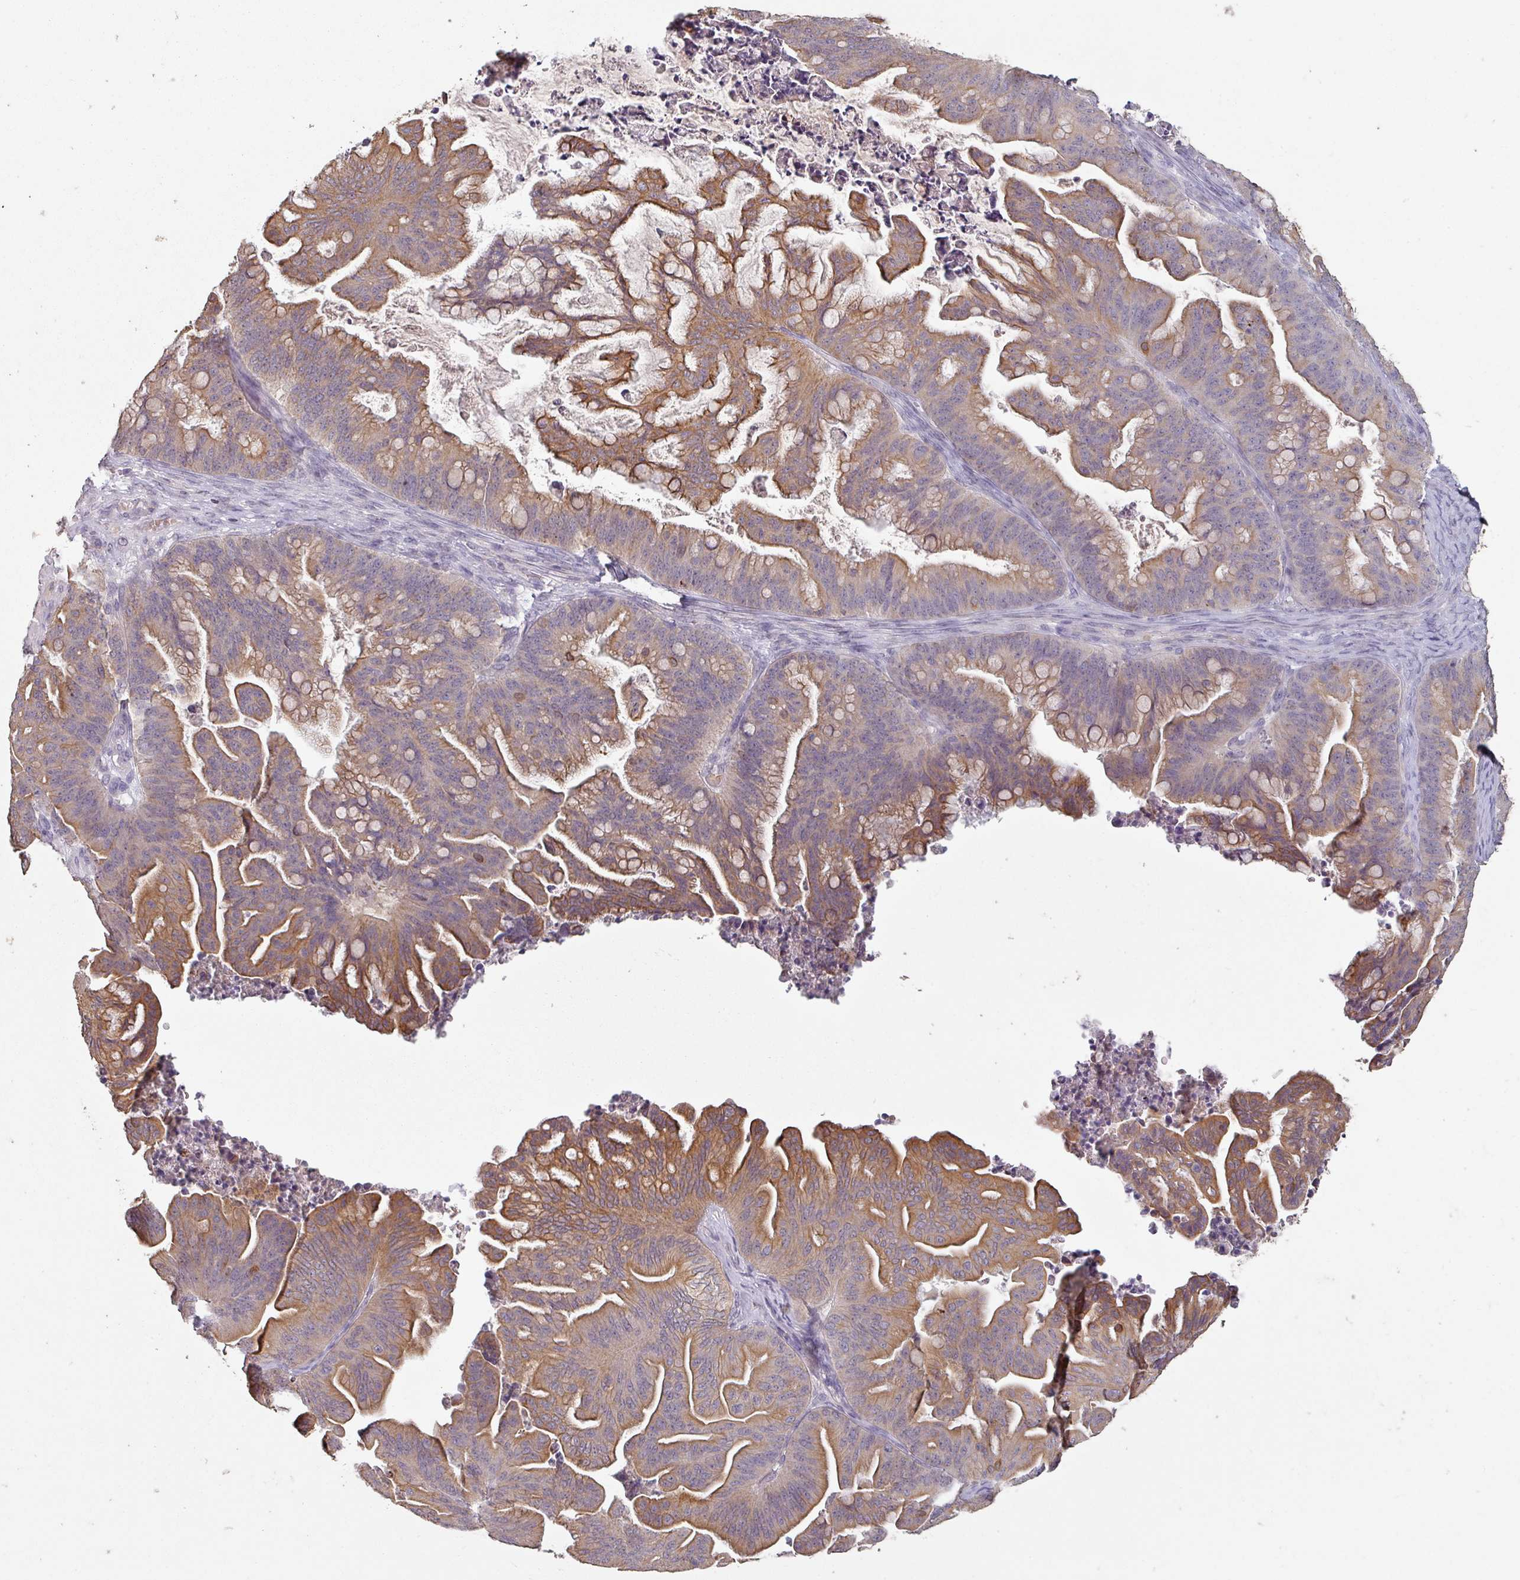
{"staining": {"intensity": "moderate", "quantity": ">75%", "location": "cytoplasmic/membranous"}, "tissue": "ovarian cancer", "cell_type": "Tumor cells", "image_type": "cancer", "snomed": [{"axis": "morphology", "description": "Cystadenocarcinoma, mucinous, NOS"}, {"axis": "topography", "description": "Ovary"}], "caption": "Human ovarian mucinous cystadenocarcinoma stained with a brown dye reveals moderate cytoplasmic/membranous positive positivity in about >75% of tumor cells.", "gene": "LYPLA1", "patient": {"sex": "female", "age": 67}}